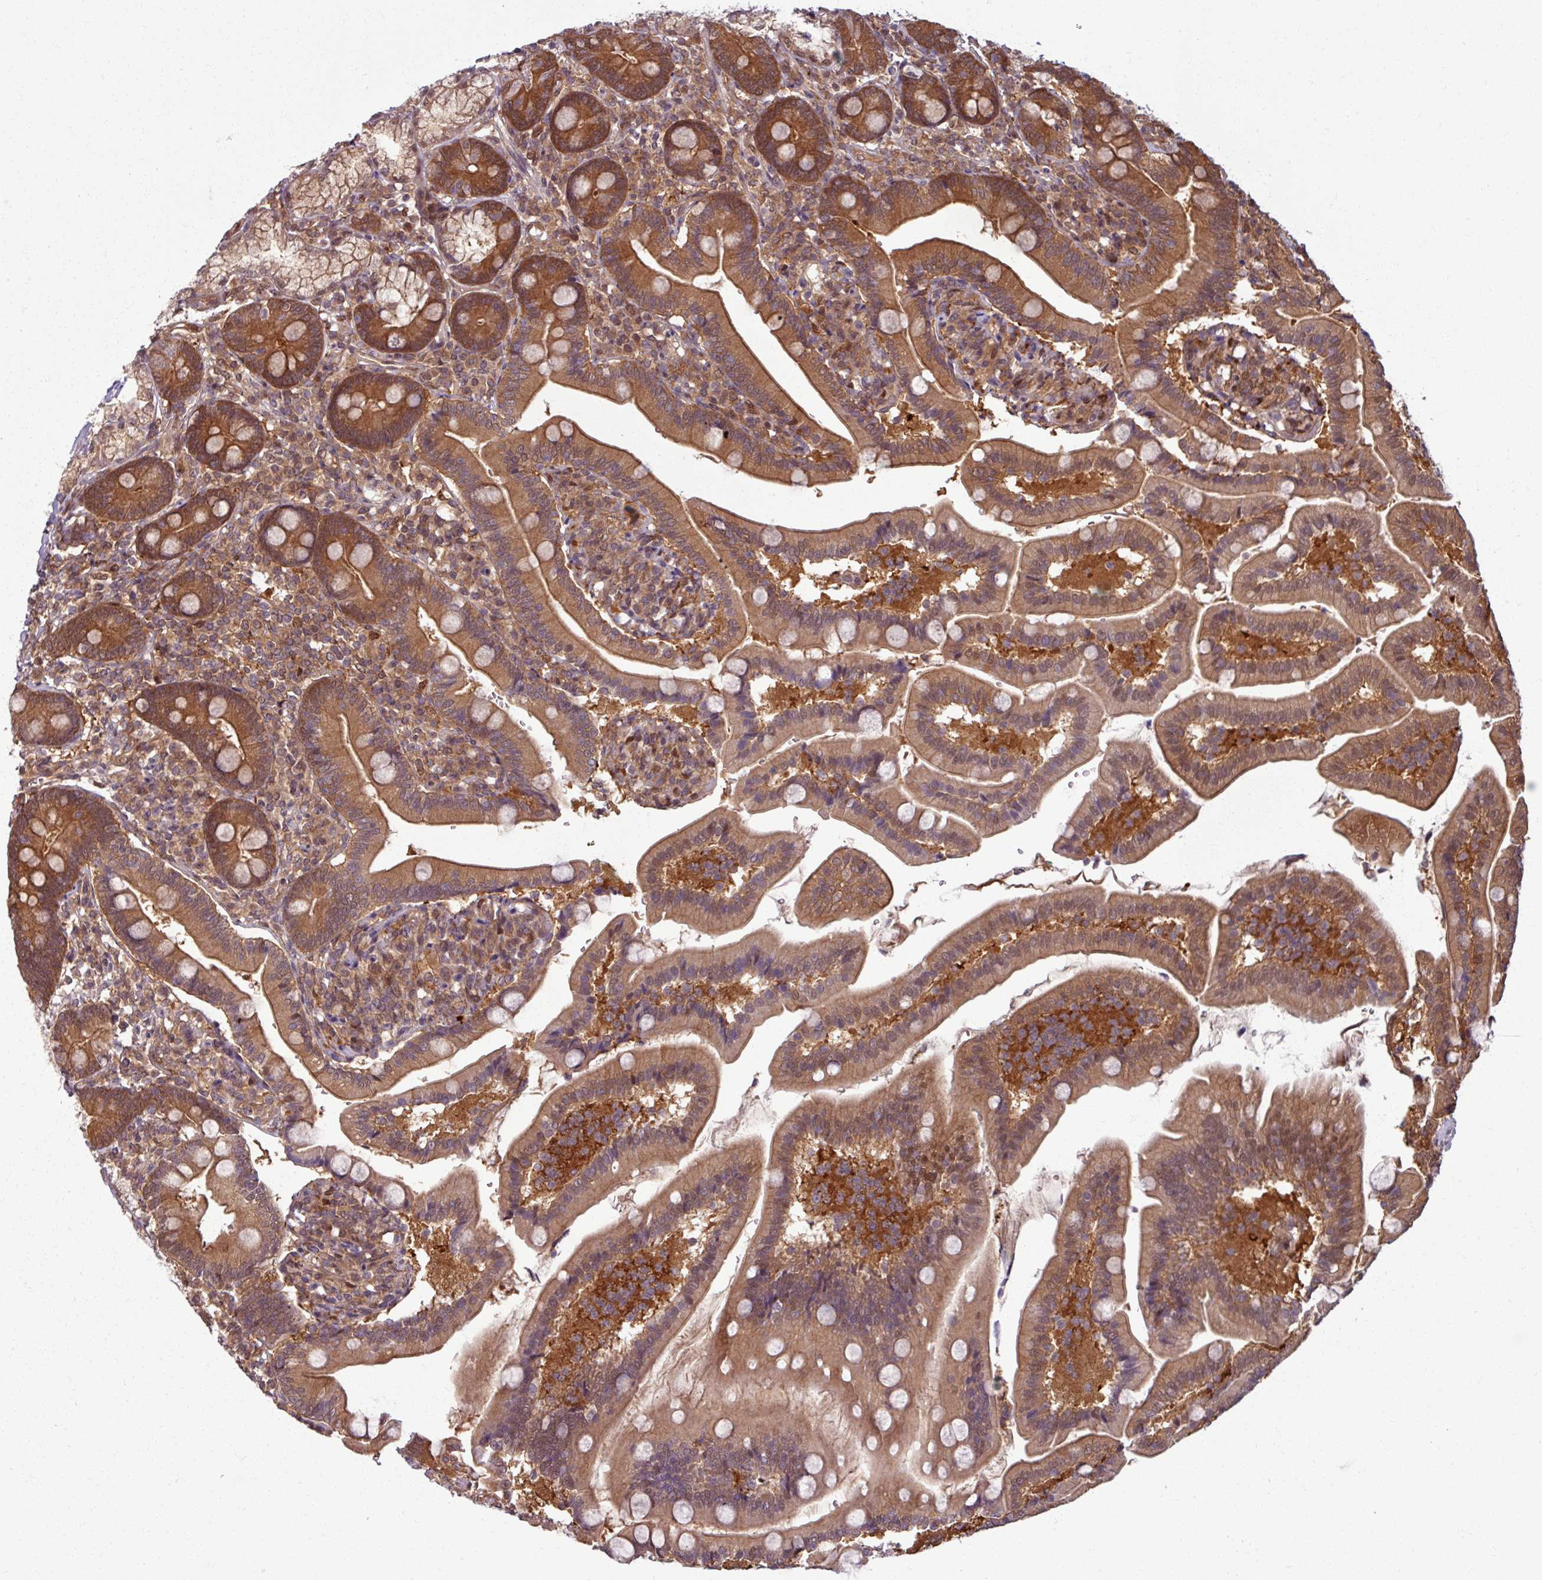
{"staining": {"intensity": "moderate", "quantity": ">75%", "location": "cytoplasmic/membranous"}, "tissue": "duodenum", "cell_type": "Glandular cells", "image_type": "normal", "snomed": [{"axis": "morphology", "description": "Normal tissue, NOS"}, {"axis": "topography", "description": "Duodenum"}], "caption": "Duodenum stained with a brown dye shows moderate cytoplasmic/membranous positive staining in approximately >75% of glandular cells.", "gene": "KCTD11", "patient": {"sex": "female", "age": 67}}